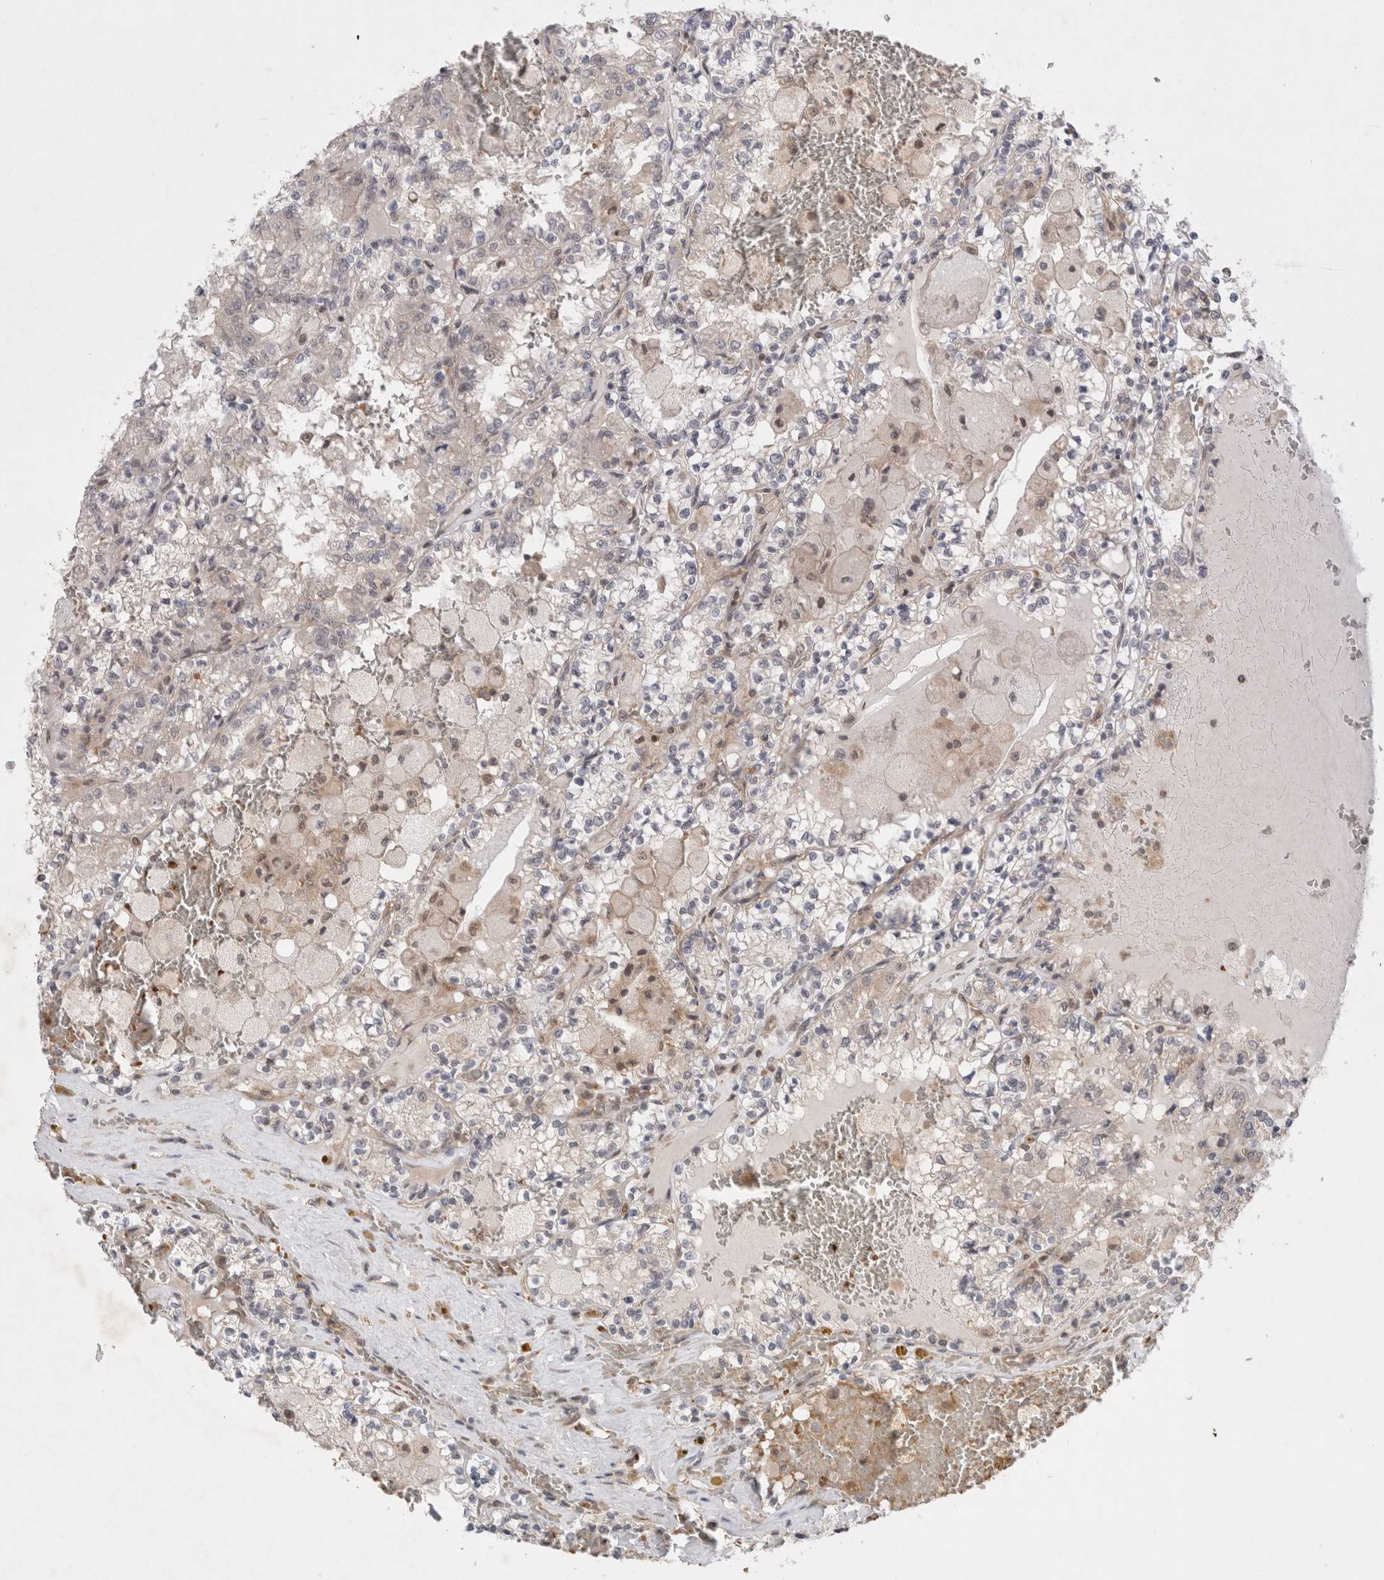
{"staining": {"intensity": "weak", "quantity": "<25%", "location": "cytoplasmic/membranous,nuclear"}, "tissue": "renal cancer", "cell_type": "Tumor cells", "image_type": "cancer", "snomed": [{"axis": "morphology", "description": "Adenocarcinoma, NOS"}, {"axis": "topography", "description": "Kidney"}], "caption": "This is a micrograph of immunohistochemistry (IHC) staining of renal adenocarcinoma, which shows no staining in tumor cells.", "gene": "EIF3E", "patient": {"sex": "female", "age": 56}}